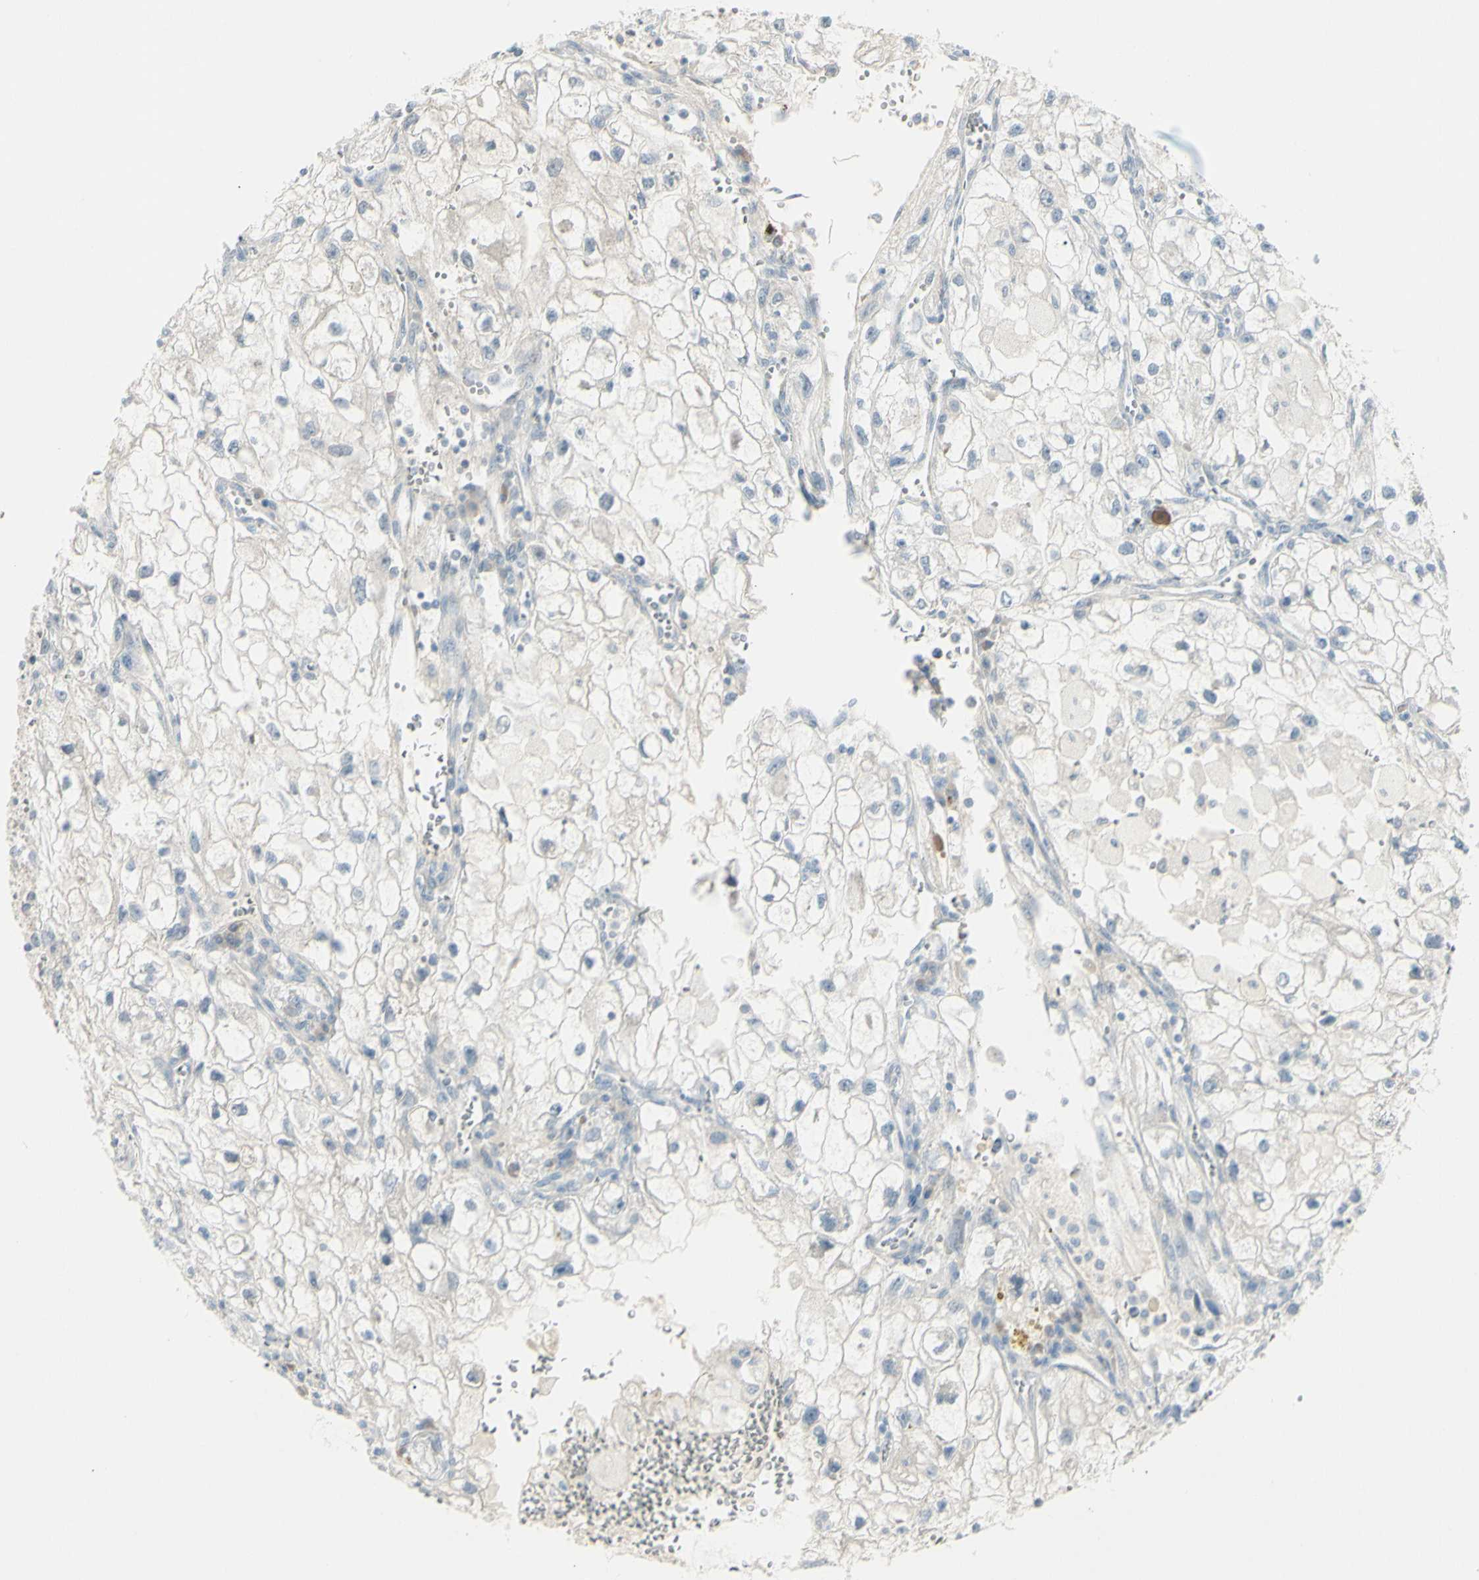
{"staining": {"intensity": "weak", "quantity": ">75%", "location": "cytoplasmic/membranous"}, "tissue": "renal cancer", "cell_type": "Tumor cells", "image_type": "cancer", "snomed": [{"axis": "morphology", "description": "Adenocarcinoma, NOS"}, {"axis": "topography", "description": "Kidney"}], "caption": "This micrograph reveals immunohistochemistry staining of human renal cancer (adenocarcinoma), with low weak cytoplasmic/membranous expression in about >75% of tumor cells.", "gene": "SH3GL2", "patient": {"sex": "female", "age": 70}}